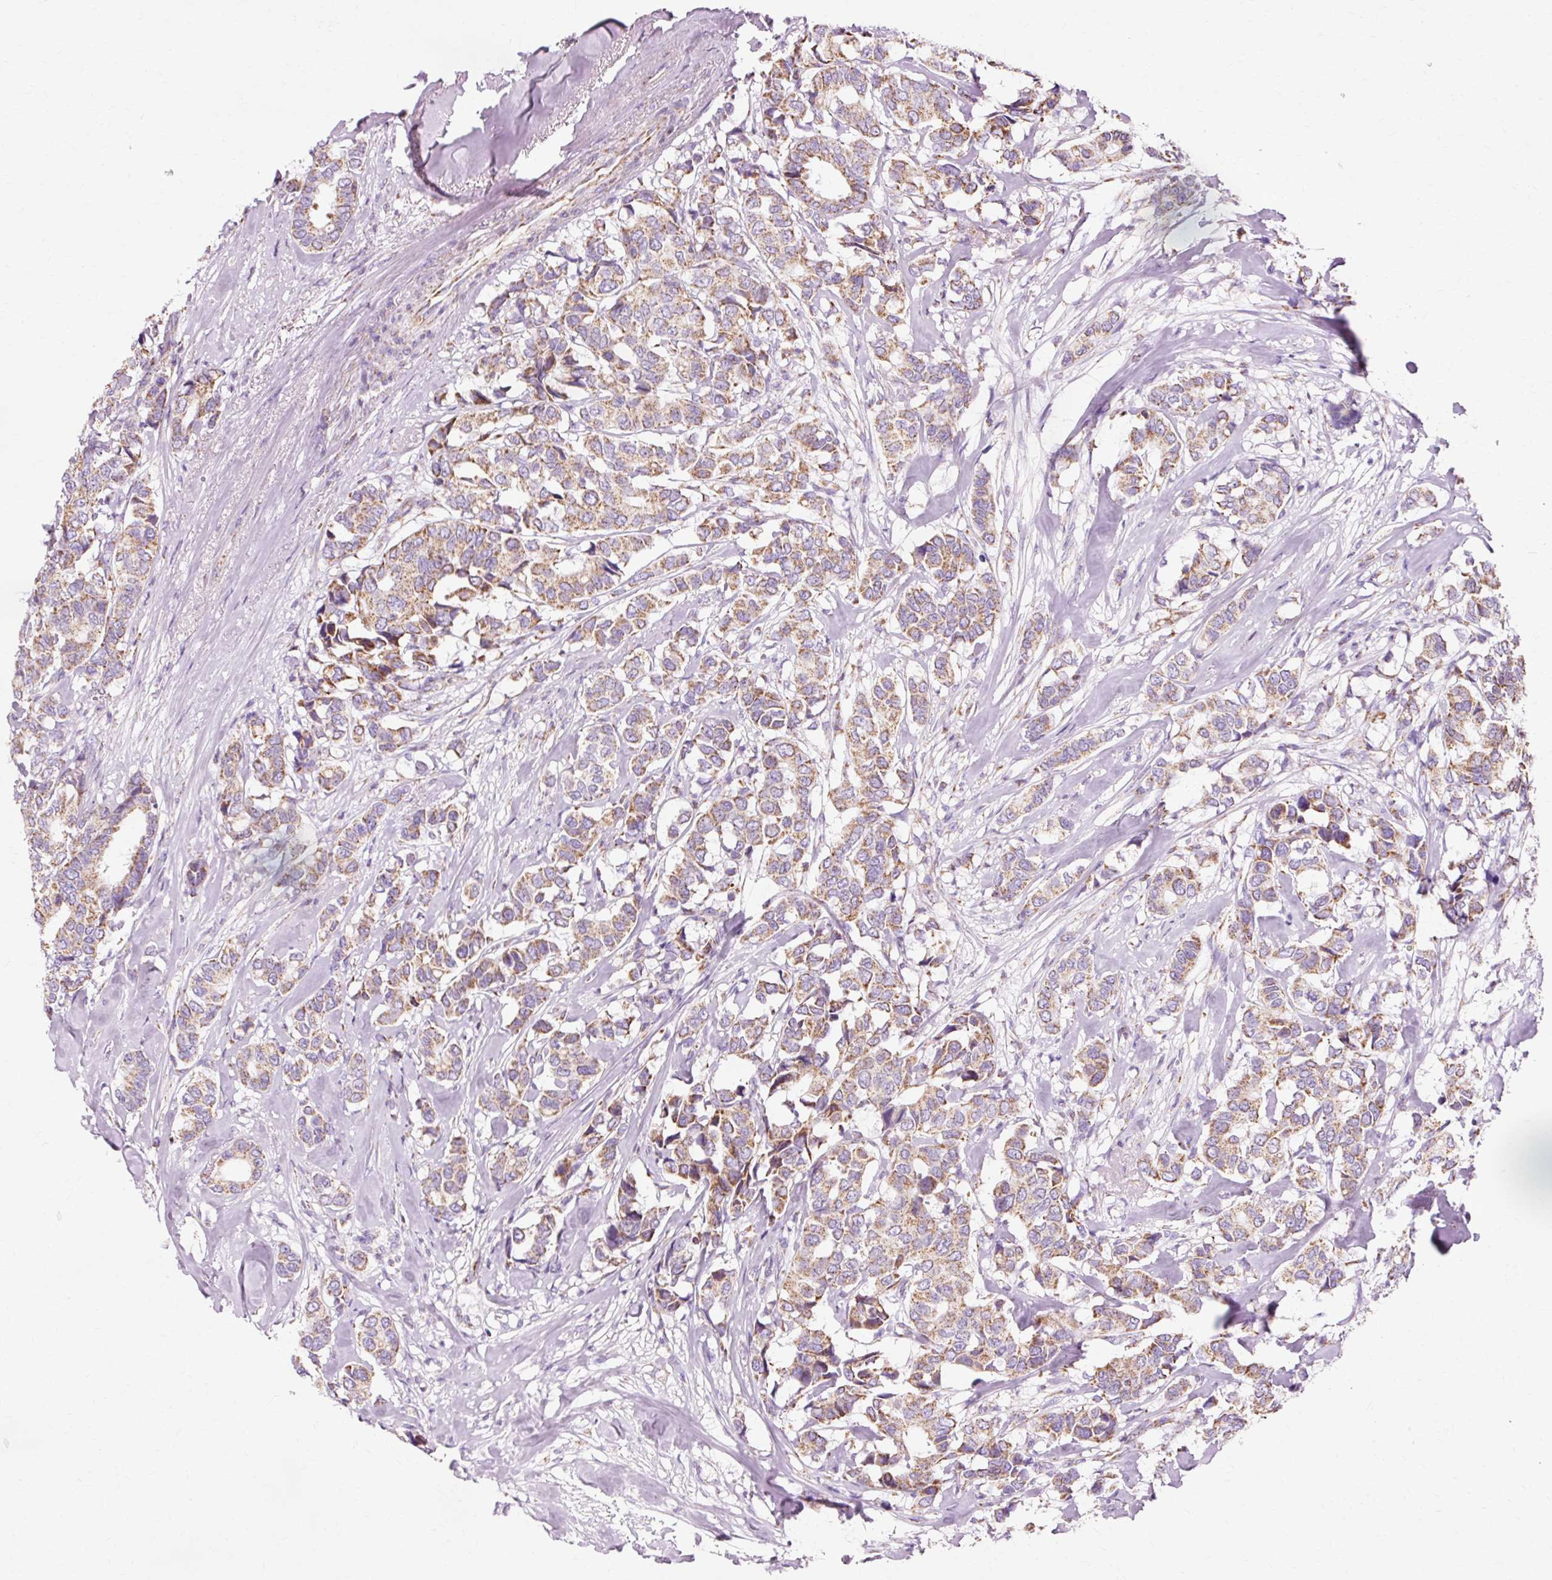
{"staining": {"intensity": "moderate", "quantity": "25%-75%", "location": "cytoplasmic/membranous"}, "tissue": "breast cancer", "cell_type": "Tumor cells", "image_type": "cancer", "snomed": [{"axis": "morphology", "description": "Duct carcinoma"}, {"axis": "topography", "description": "Breast"}], "caption": "High-magnification brightfield microscopy of breast cancer stained with DAB (3,3'-diaminobenzidine) (brown) and counterstained with hematoxylin (blue). tumor cells exhibit moderate cytoplasmic/membranous staining is identified in approximately25%-75% of cells.", "gene": "ATP5PO", "patient": {"sex": "female", "age": 87}}